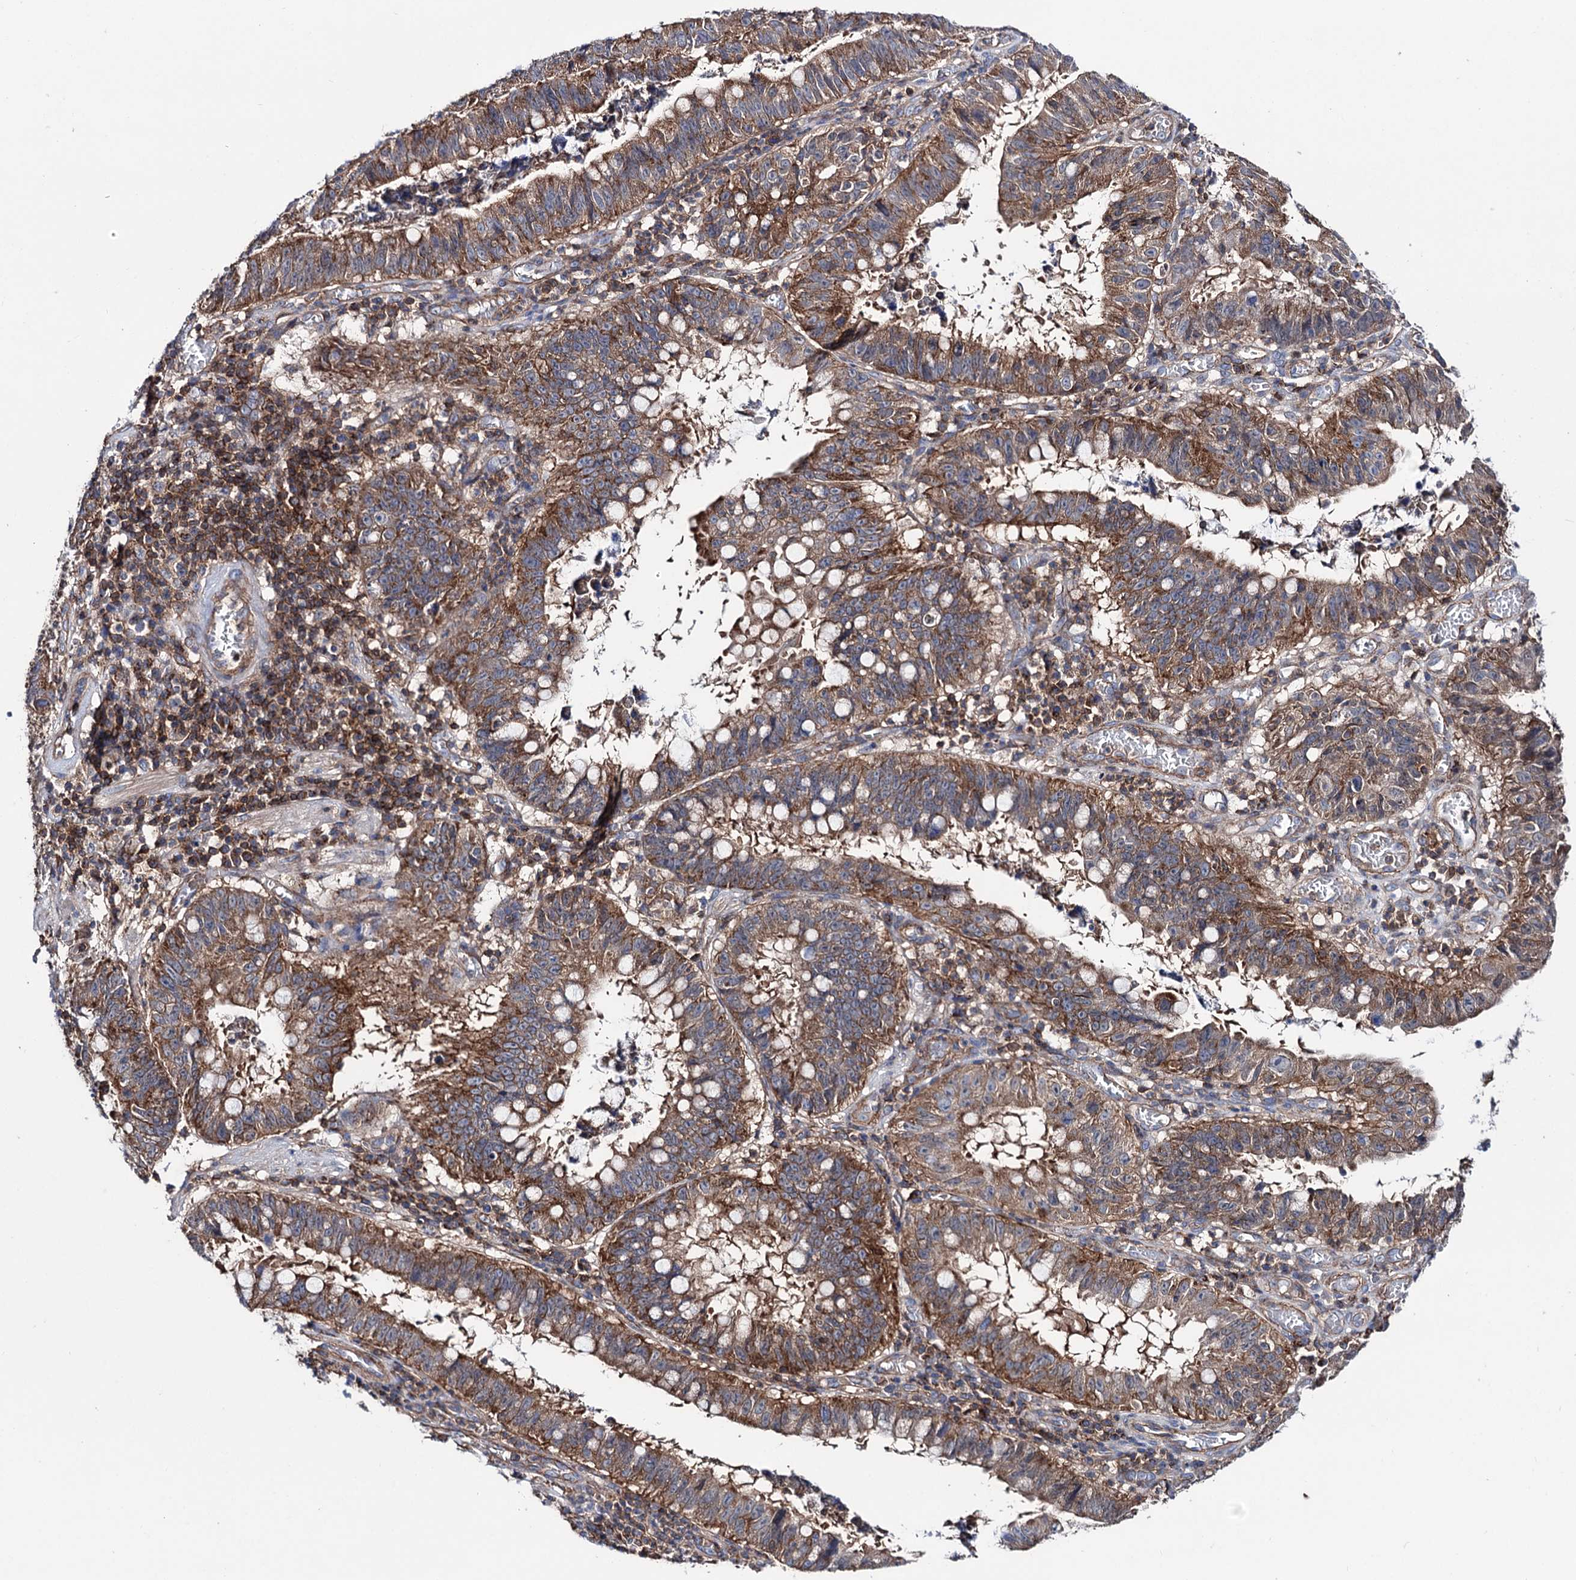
{"staining": {"intensity": "moderate", "quantity": ">75%", "location": "cytoplasmic/membranous"}, "tissue": "stomach cancer", "cell_type": "Tumor cells", "image_type": "cancer", "snomed": [{"axis": "morphology", "description": "Adenocarcinoma, NOS"}, {"axis": "topography", "description": "Stomach"}], "caption": "Moderate cytoplasmic/membranous protein positivity is appreciated in approximately >75% of tumor cells in stomach cancer (adenocarcinoma).", "gene": "DEF6", "patient": {"sex": "male", "age": 59}}